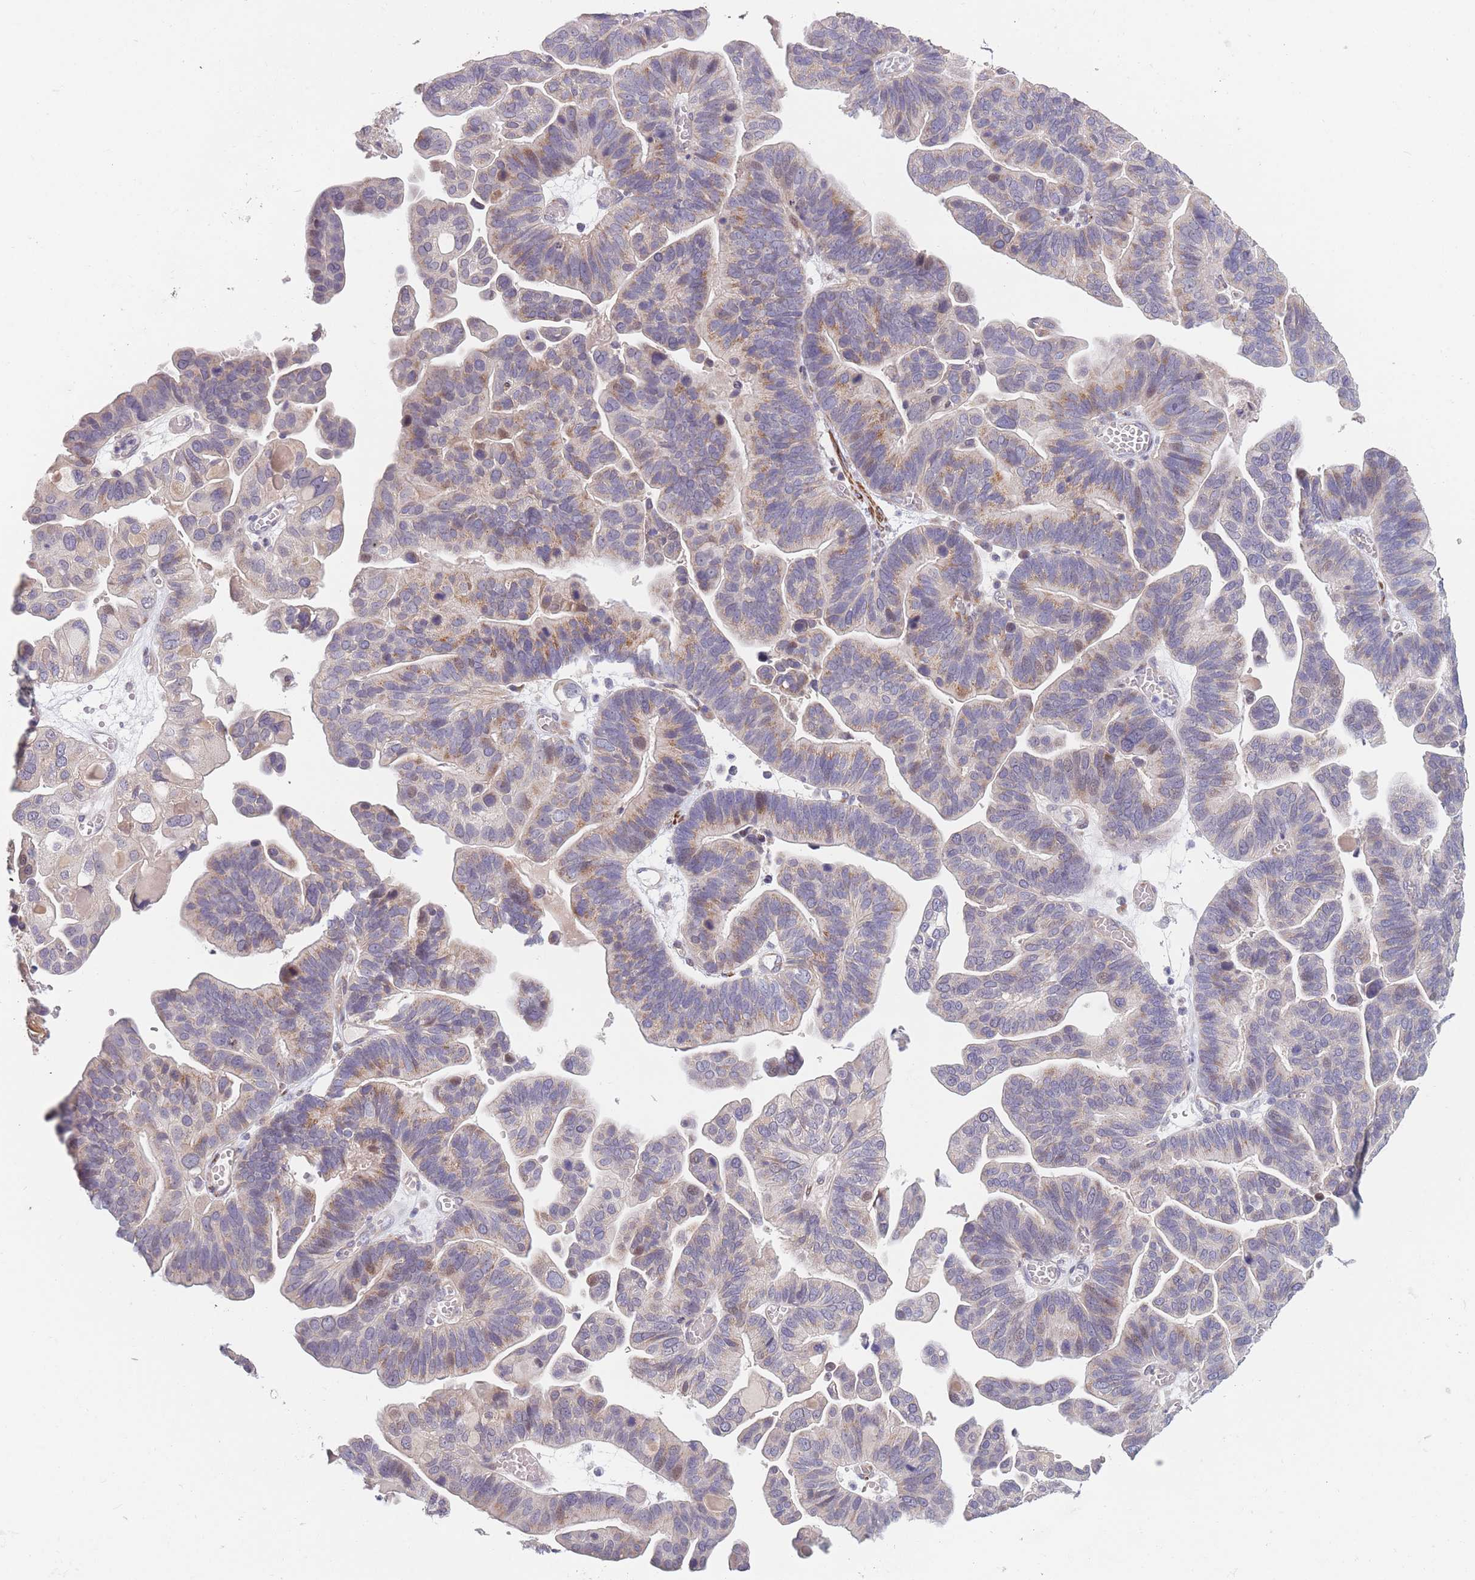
{"staining": {"intensity": "weak", "quantity": "25%-75%", "location": "cytoplasmic/membranous"}, "tissue": "ovarian cancer", "cell_type": "Tumor cells", "image_type": "cancer", "snomed": [{"axis": "morphology", "description": "Cystadenocarcinoma, serous, NOS"}, {"axis": "topography", "description": "Ovary"}], "caption": "Protein analysis of serous cystadenocarcinoma (ovarian) tissue reveals weak cytoplasmic/membranous expression in approximately 25%-75% of tumor cells. (DAB IHC with brightfield microscopy, high magnification).", "gene": "CCNQ", "patient": {"sex": "female", "age": 56}}